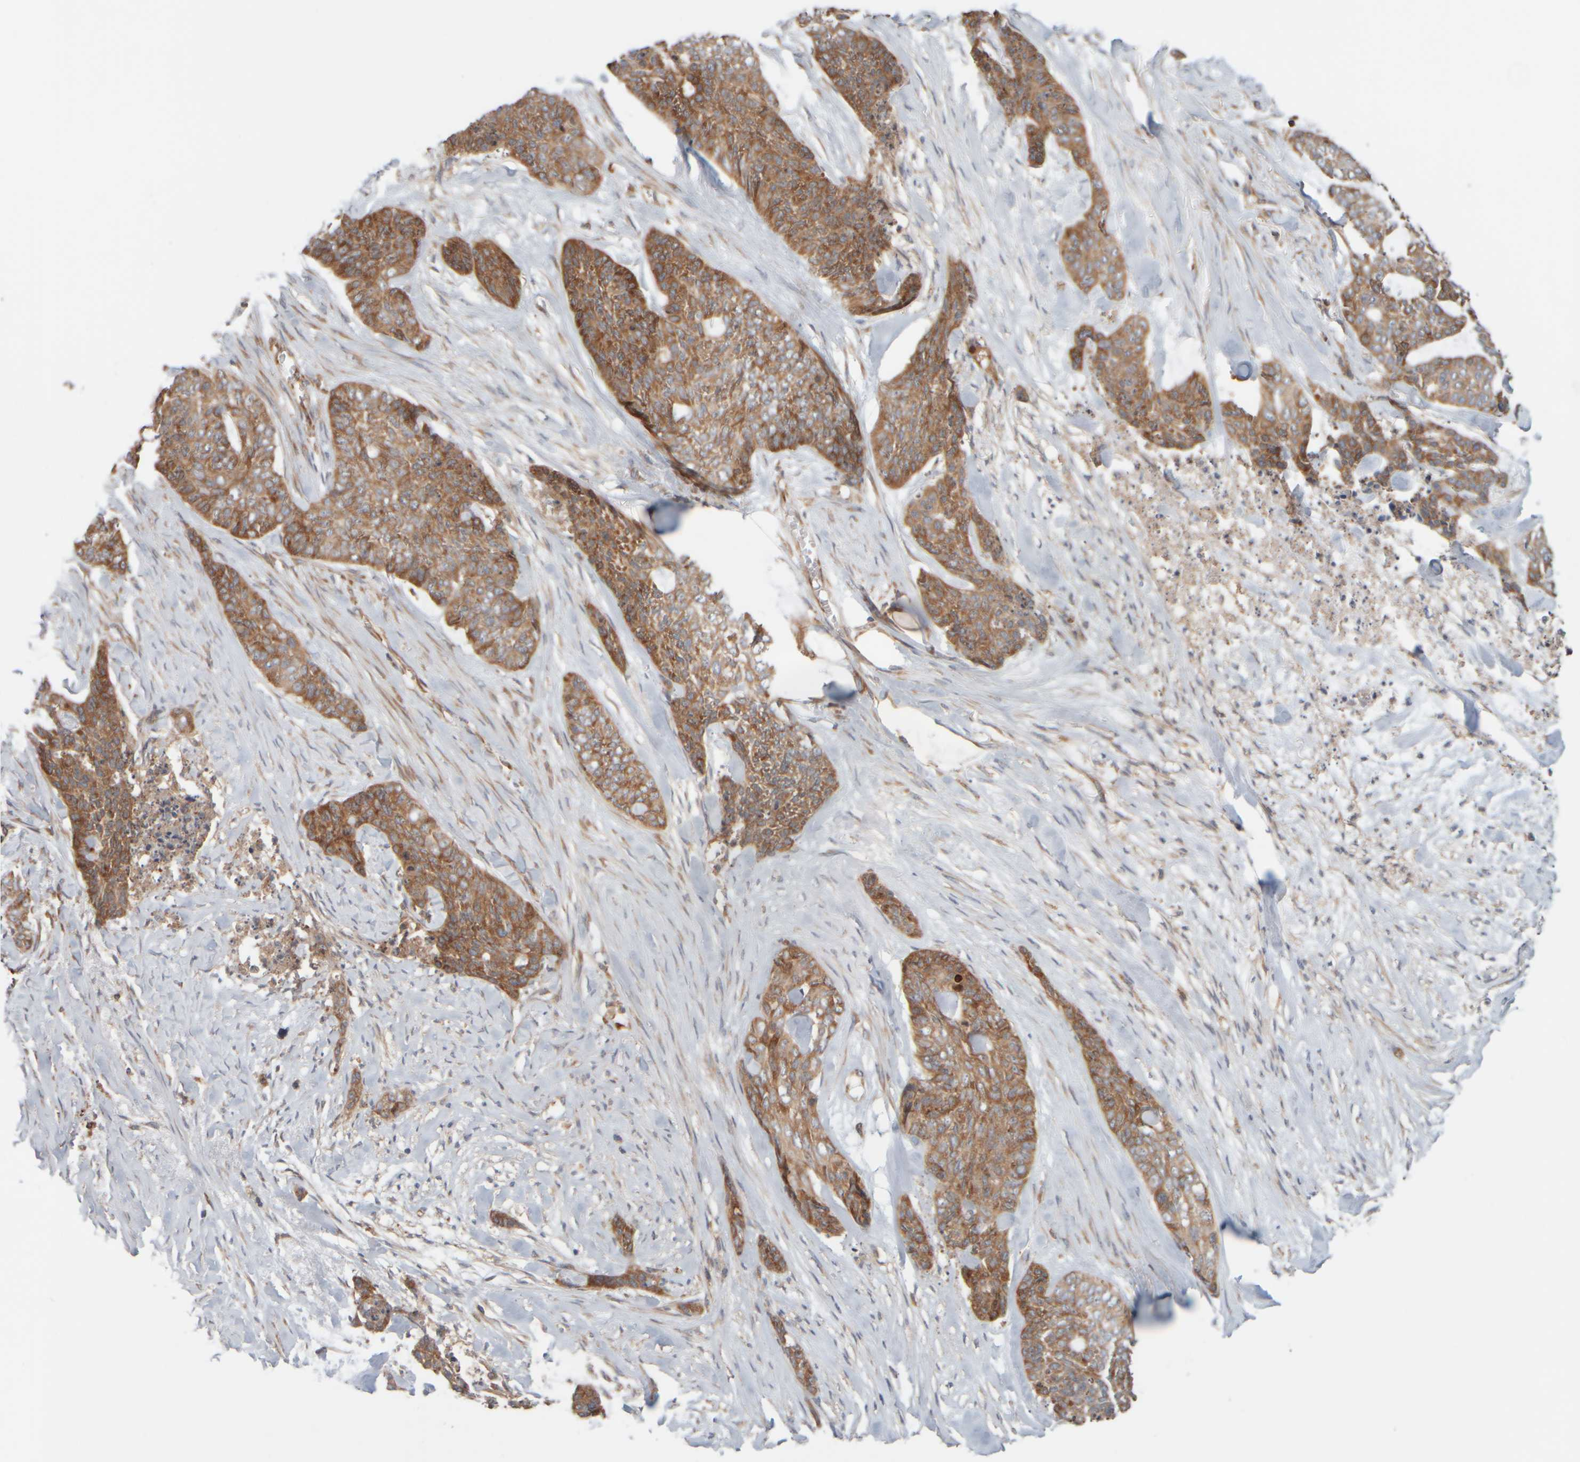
{"staining": {"intensity": "moderate", "quantity": ">75%", "location": "cytoplasmic/membranous"}, "tissue": "skin cancer", "cell_type": "Tumor cells", "image_type": "cancer", "snomed": [{"axis": "morphology", "description": "Basal cell carcinoma"}, {"axis": "topography", "description": "Skin"}], "caption": "IHC staining of basal cell carcinoma (skin), which reveals medium levels of moderate cytoplasmic/membranous positivity in approximately >75% of tumor cells indicating moderate cytoplasmic/membranous protein positivity. The staining was performed using DAB (brown) for protein detection and nuclei were counterstained in hematoxylin (blue).", "gene": "EIF2B3", "patient": {"sex": "female", "age": 64}}